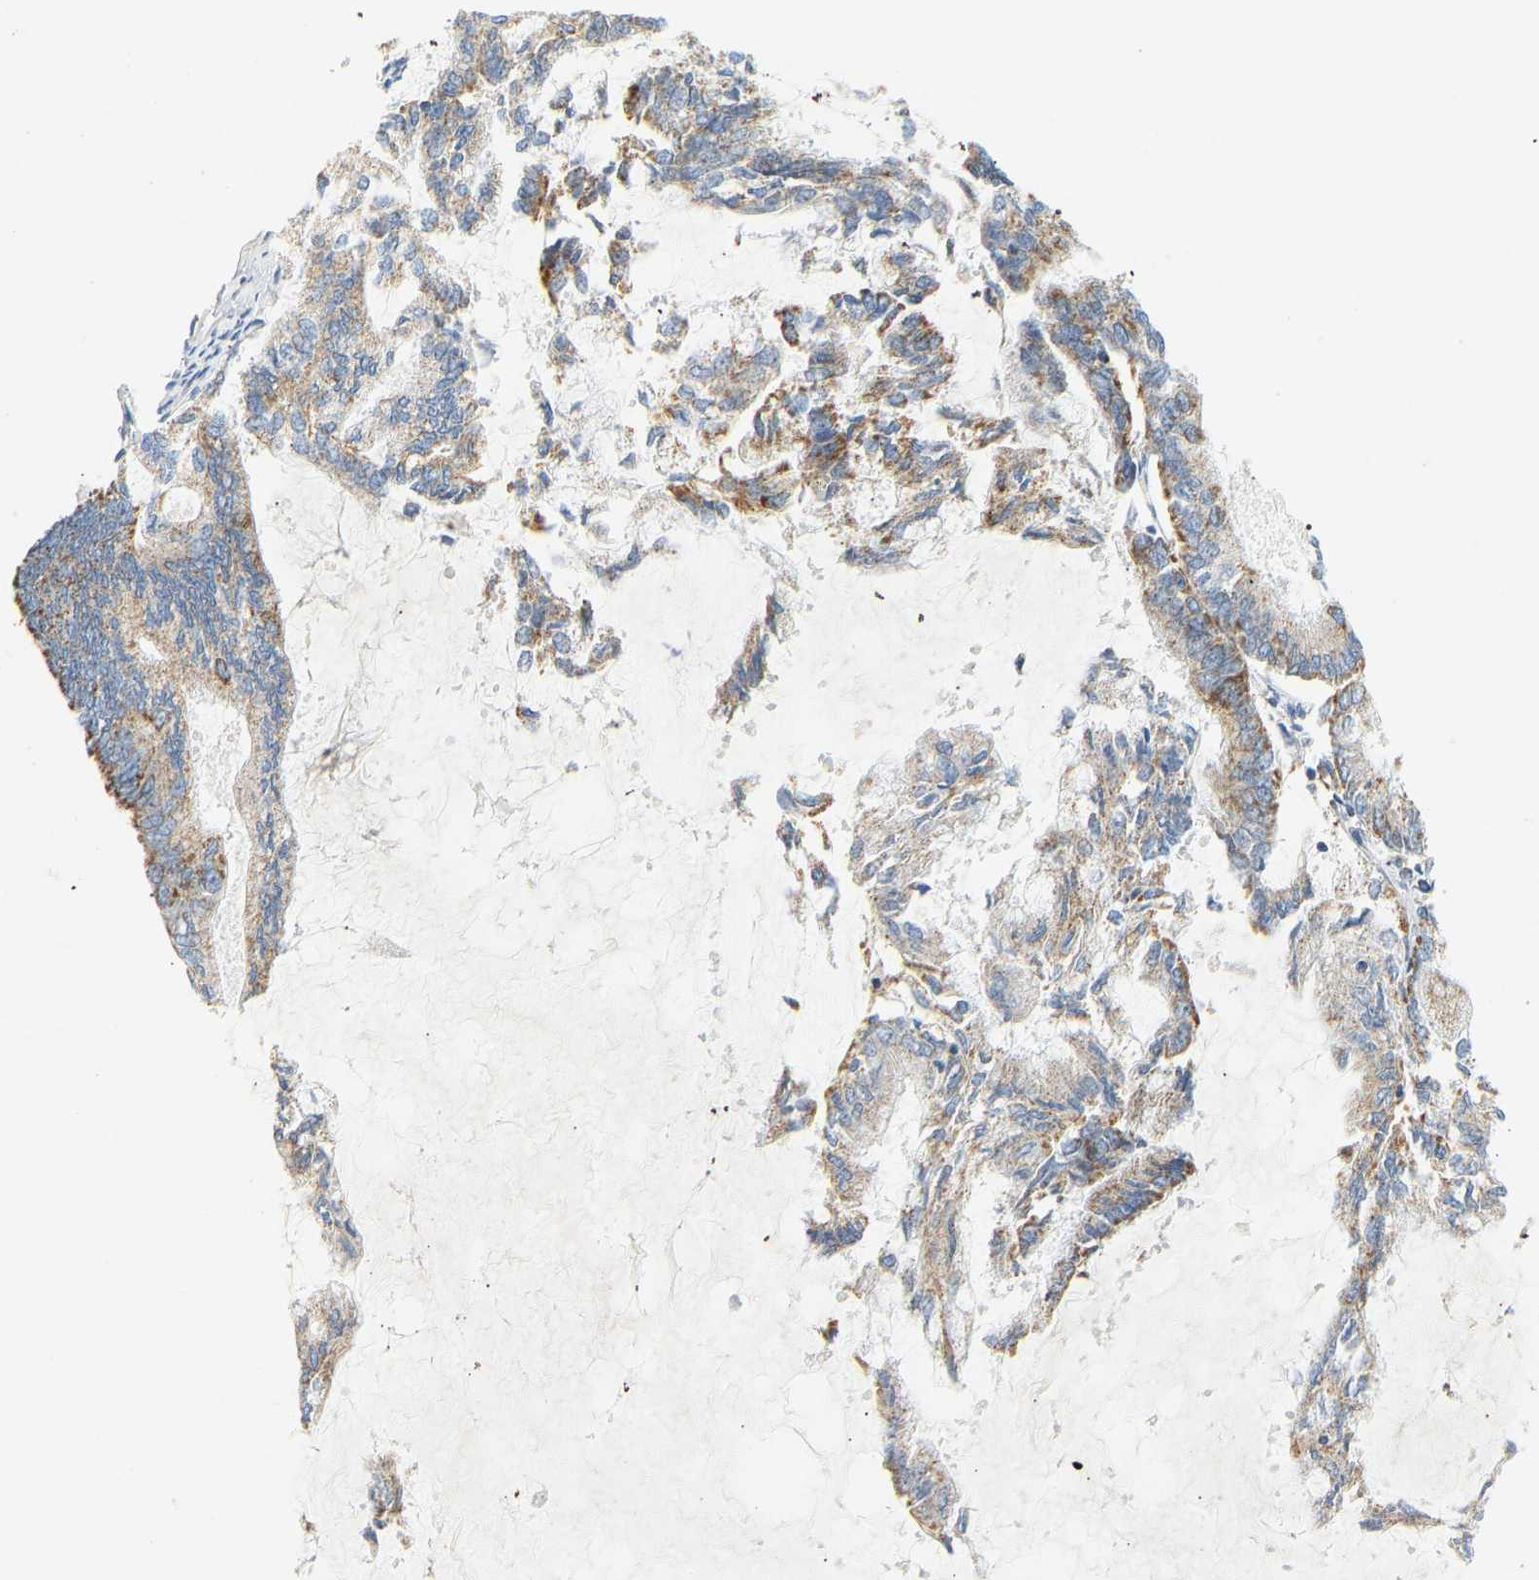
{"staining": {"intensity": "moderate", "quantity": "25%-75%", "location": "cytoplasmic/membranous"}, "tissue": "endometrial cancer", "cell_type": "Tumor cells", "image_type": "cancer", "snomed": [{"axis": "morphology", "description": "Adenocarcinoma, NOS"}, {"axis": "topography", "description": "Endometrium"}], "caption": "Immunohistochemistry histopathology image of human endometrial cancer (adenocarcinoma) stained for a protein (brown), which demonstrates medium levels of moderate cytoplasmic/membranous expression in about 25%-75% of tumor cells.", "gene": "GRPEL2", "patient": {"sex": "female", "age": 86}}